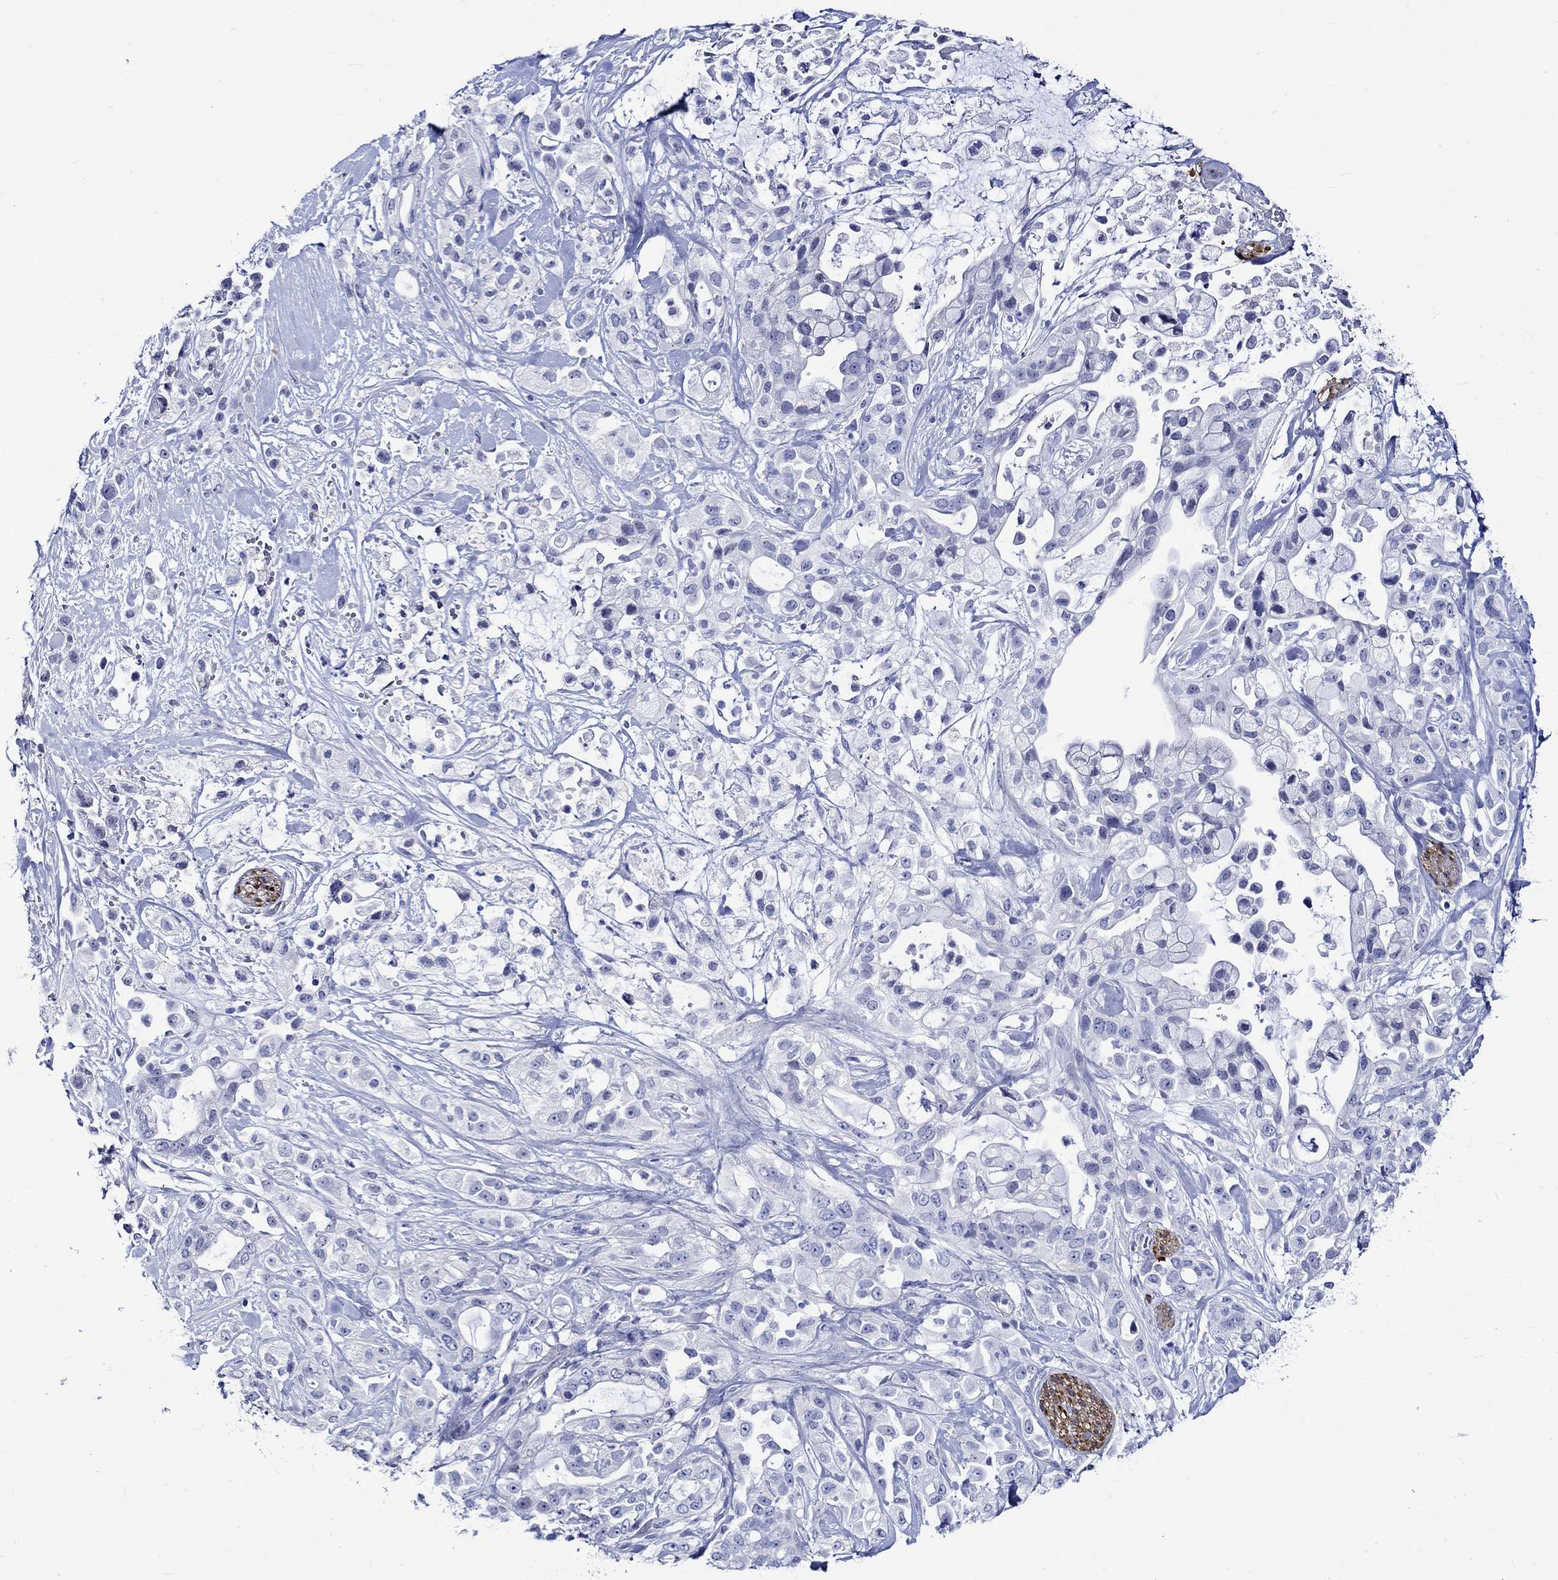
{"staining": {"intensity": "negative", "quantity": "none", "location": "none"}, "tissue": "pancreatic cancer", "cell_type": "Tumor cells", "image_type": "cancer", "snomed": [{"axis": "morphology", "description": "Adenocarcinoma, NOS"}, {"axis": "topography", "description": "Pancreas"}], "caption": "This is an immunohistochemistry micrograph of pancreatic adenocarcinoma. There is no expression in tumor cells.", "gene": "CRYAB", "patient": {"sex": "male", "age": 44}}